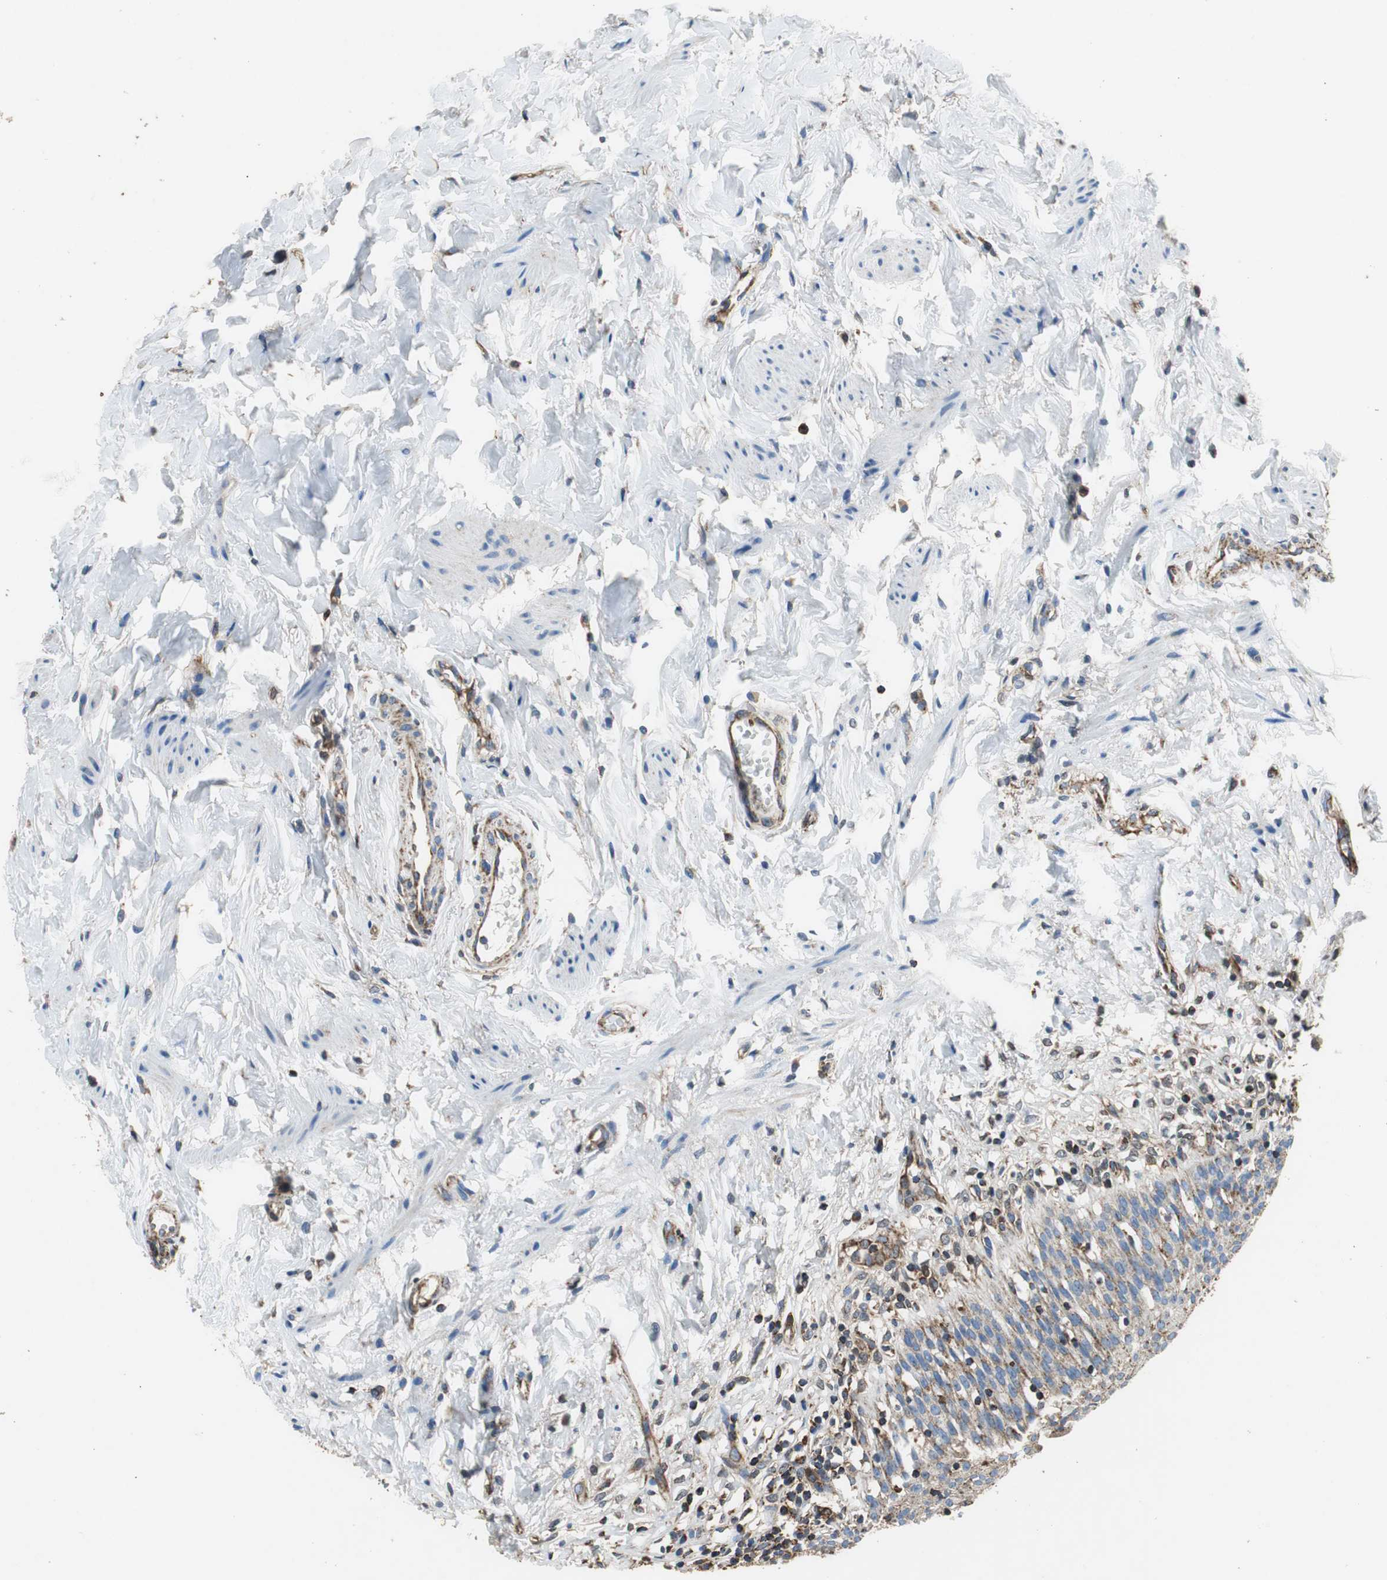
{"staining": {"intensity": "strong", "quantity": ">75%", "location": "cytoplasmic/membranous"}, "tissue": "urinary bladder", "cell_type": "Urothelial cells", "image_type": "normal", "snomed": [{"axis": "morphology", "description": "Normal tissue, NOS"}, {"axis": "topography", "description": "Urinary bladder"}], "caption": "A micrograph of urinary bladder stained for a protein reveals strong cytoplasmic/membranous brown staining in urothelial cells. (DAB (3,3'-diaminobenzidine) IHC, brown staining for protein, blue staining for nuclei).", "gene": "GSTK1", "patient": {"sex": "female", "age": 80}}